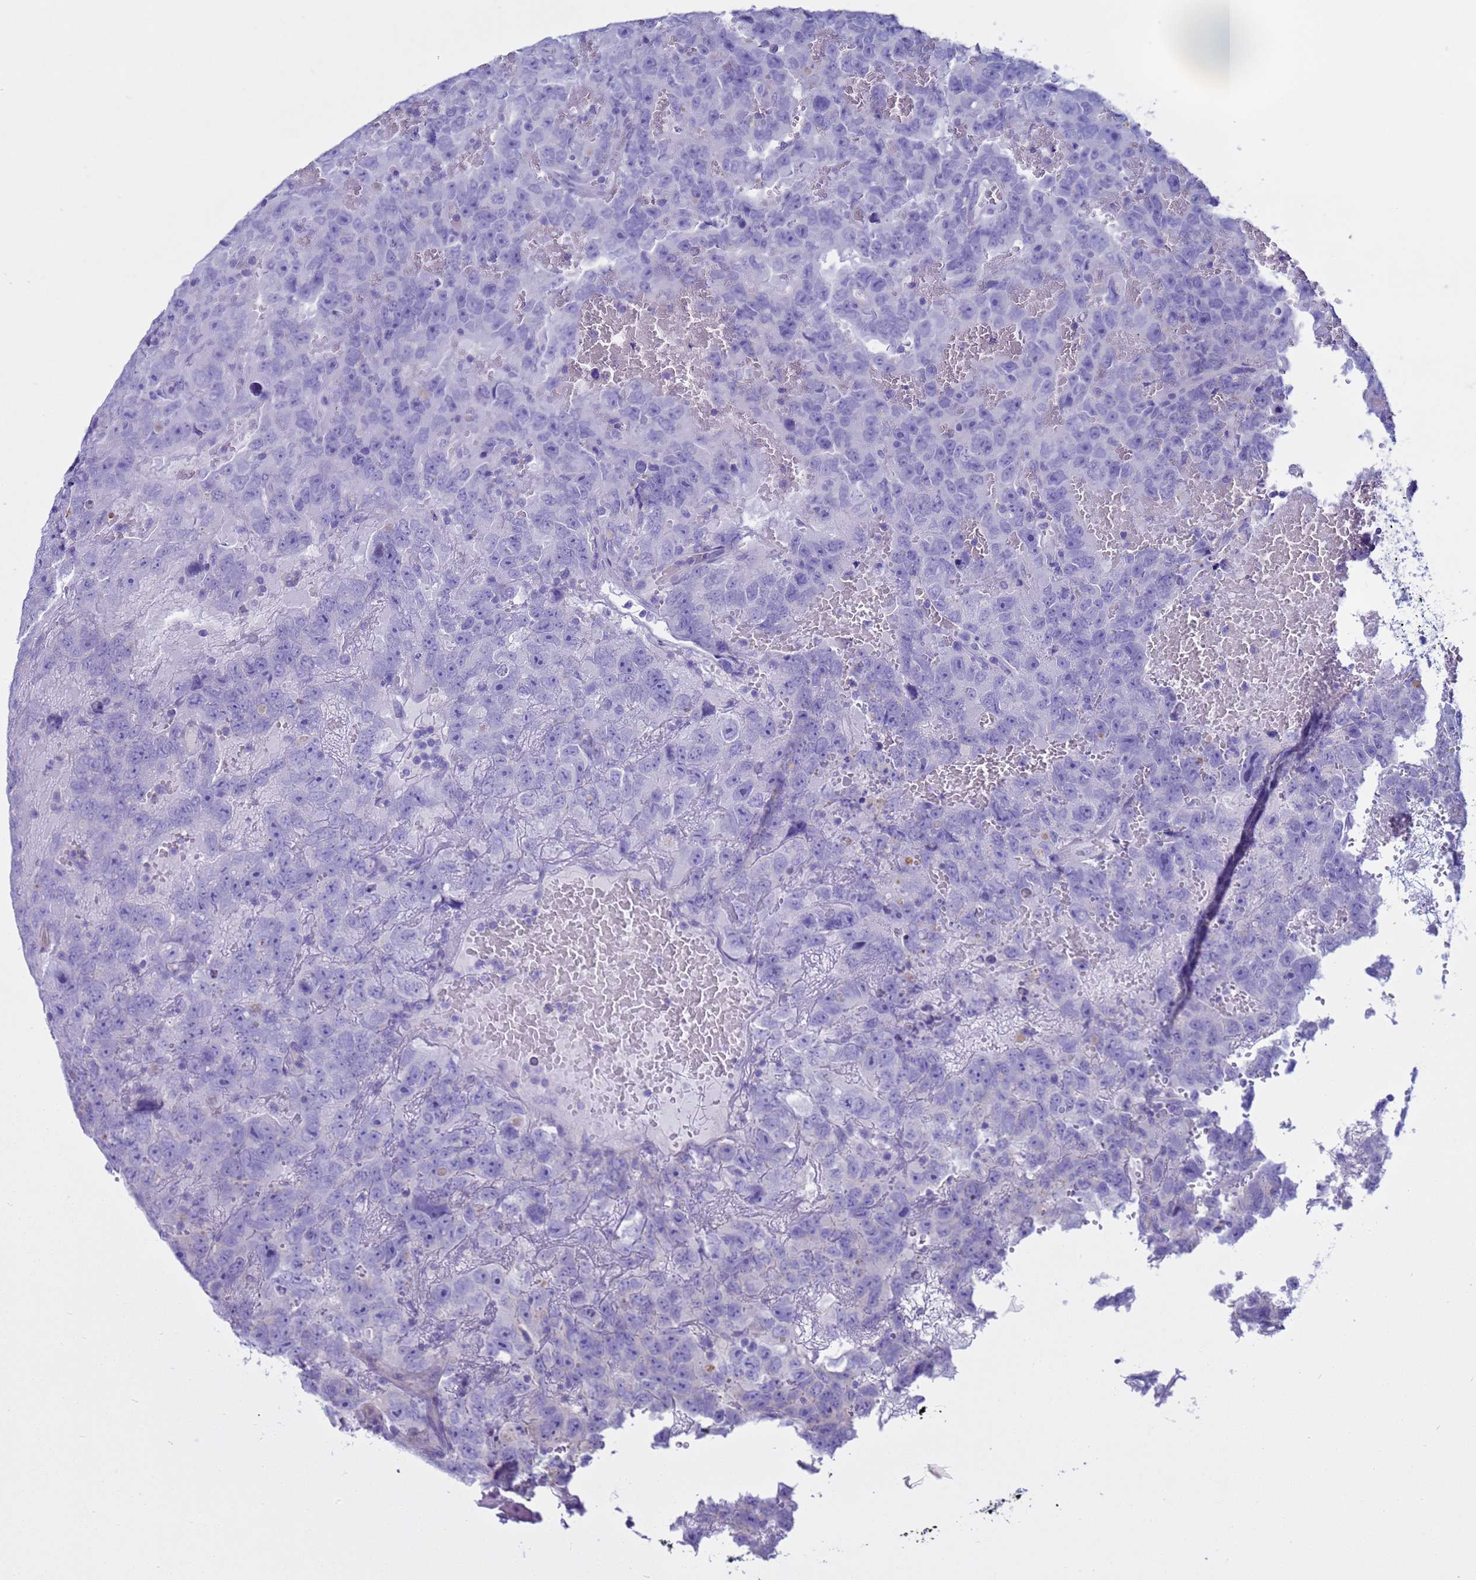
{"staining": {"intensity": "negative", "quantity": "none", "location": "none"}, "tissue": "testis cancer", "cell_type": "Tumor cells", "image_type": "cancer", "snomed": [{"axis": "morphology", "description": "Carcinoma, Embryonal, NOS"}, {"axis": "topography", "description": "Testis"}], "caption": "Testis cancer (embryonal carcinoma) was stained to show a protein in brown. There is no significant expression in tumor cells.", "gene": "CST4", "patient": {"sex": "male", "age": 45}}